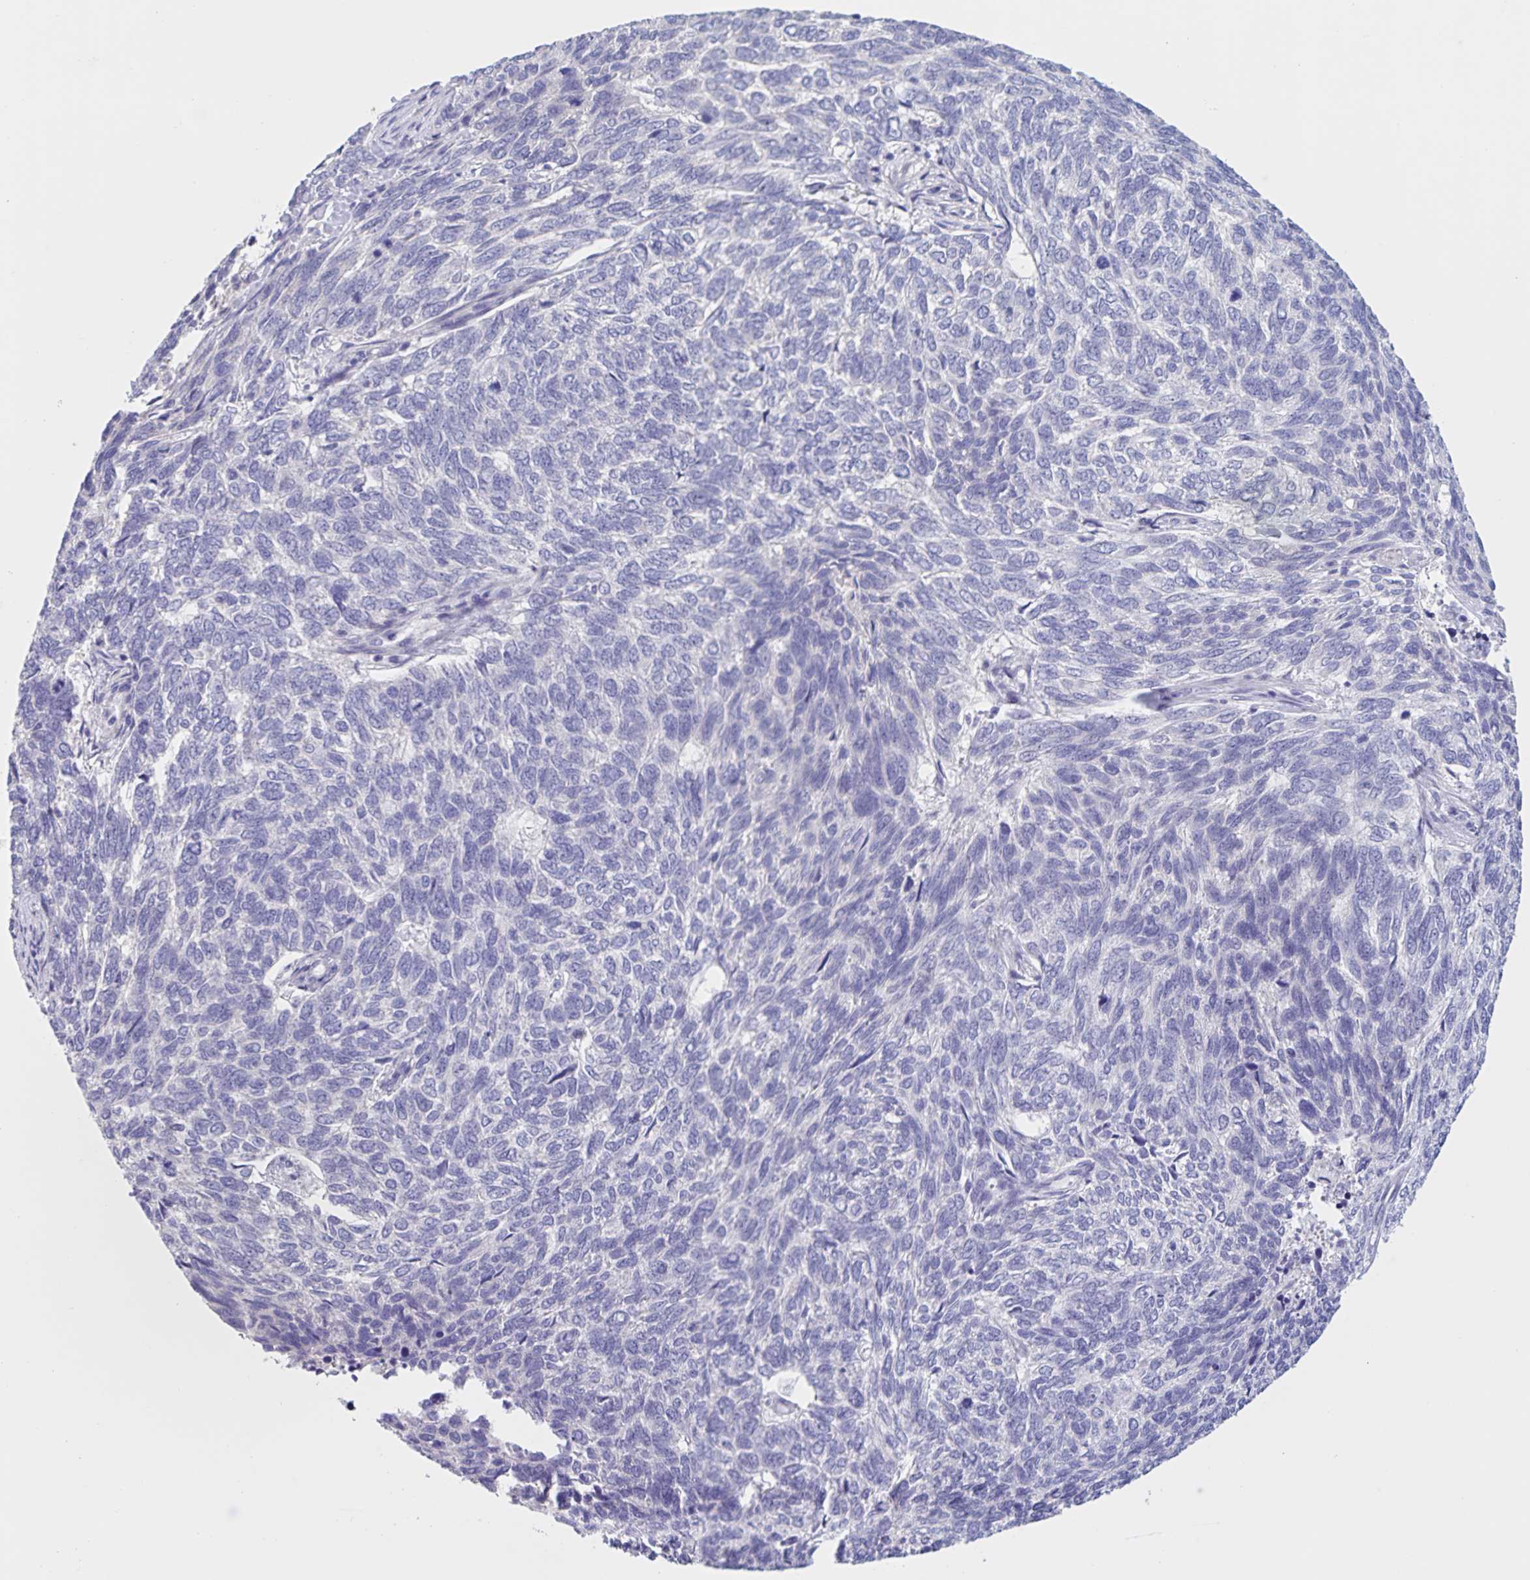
{"staining": {"intensity": "negative", "quantity": "none", "location": "none"}, "tissue": "skin cancer", "cell_type": "Tumor cells", "image_type": "cancer", "snomed": [{"axis": "morphology", "description": "Basal cell carcinoma"}, {"axis": "topography", "description": "Skin"}], "caption": "An image of basal cell carcinoma (skin) stained for a protein exhibits no brown staining in tumor cells.", "gene": "DMGDH", "patient": {"sex": "female", "age": 65}}